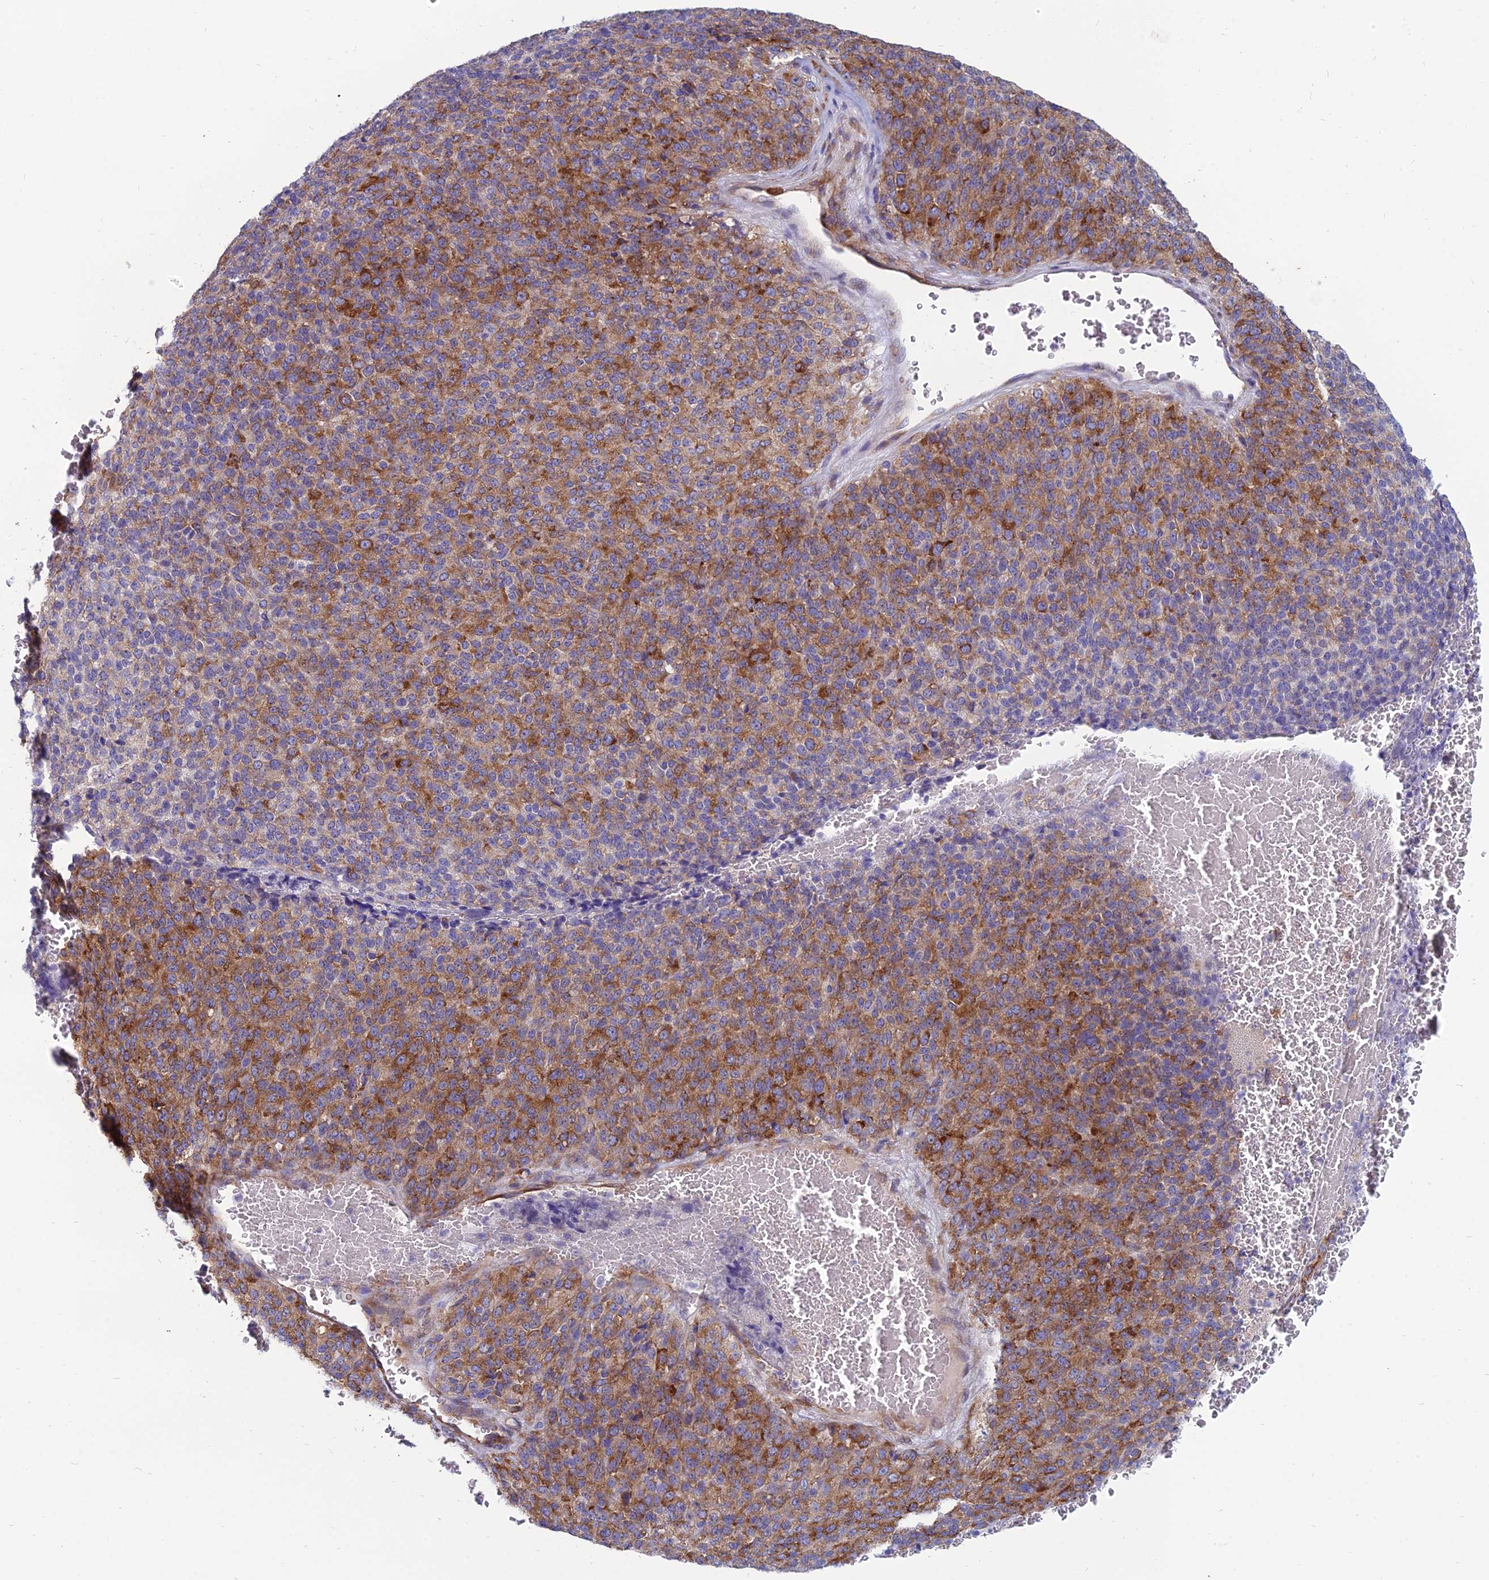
{"staining": {"intensity": "strong", "quantity": ">75%", "location": "cytoplasmic/membranous"}, "tissue": "melanoma", "cell_type": "Tumor cells", "image_type": "cancer", "snomed": [{"axis": "morphology", "description": "Malignant melanoma, Metastatic site"}, {"axis": "topography", "description": "Brain"}], "caption": "Protein expression analysis of human melanoma reveals strong cytoplasmic/membranous expression in approximately >75% of tumor cells. The protein of interest is stained brown, and the nuclei are stained in blue (DAB IHC with brightfield microscopy, high magnification).", "gene": "TXLNA", "patient": {"sex": "female", "age": 56}}